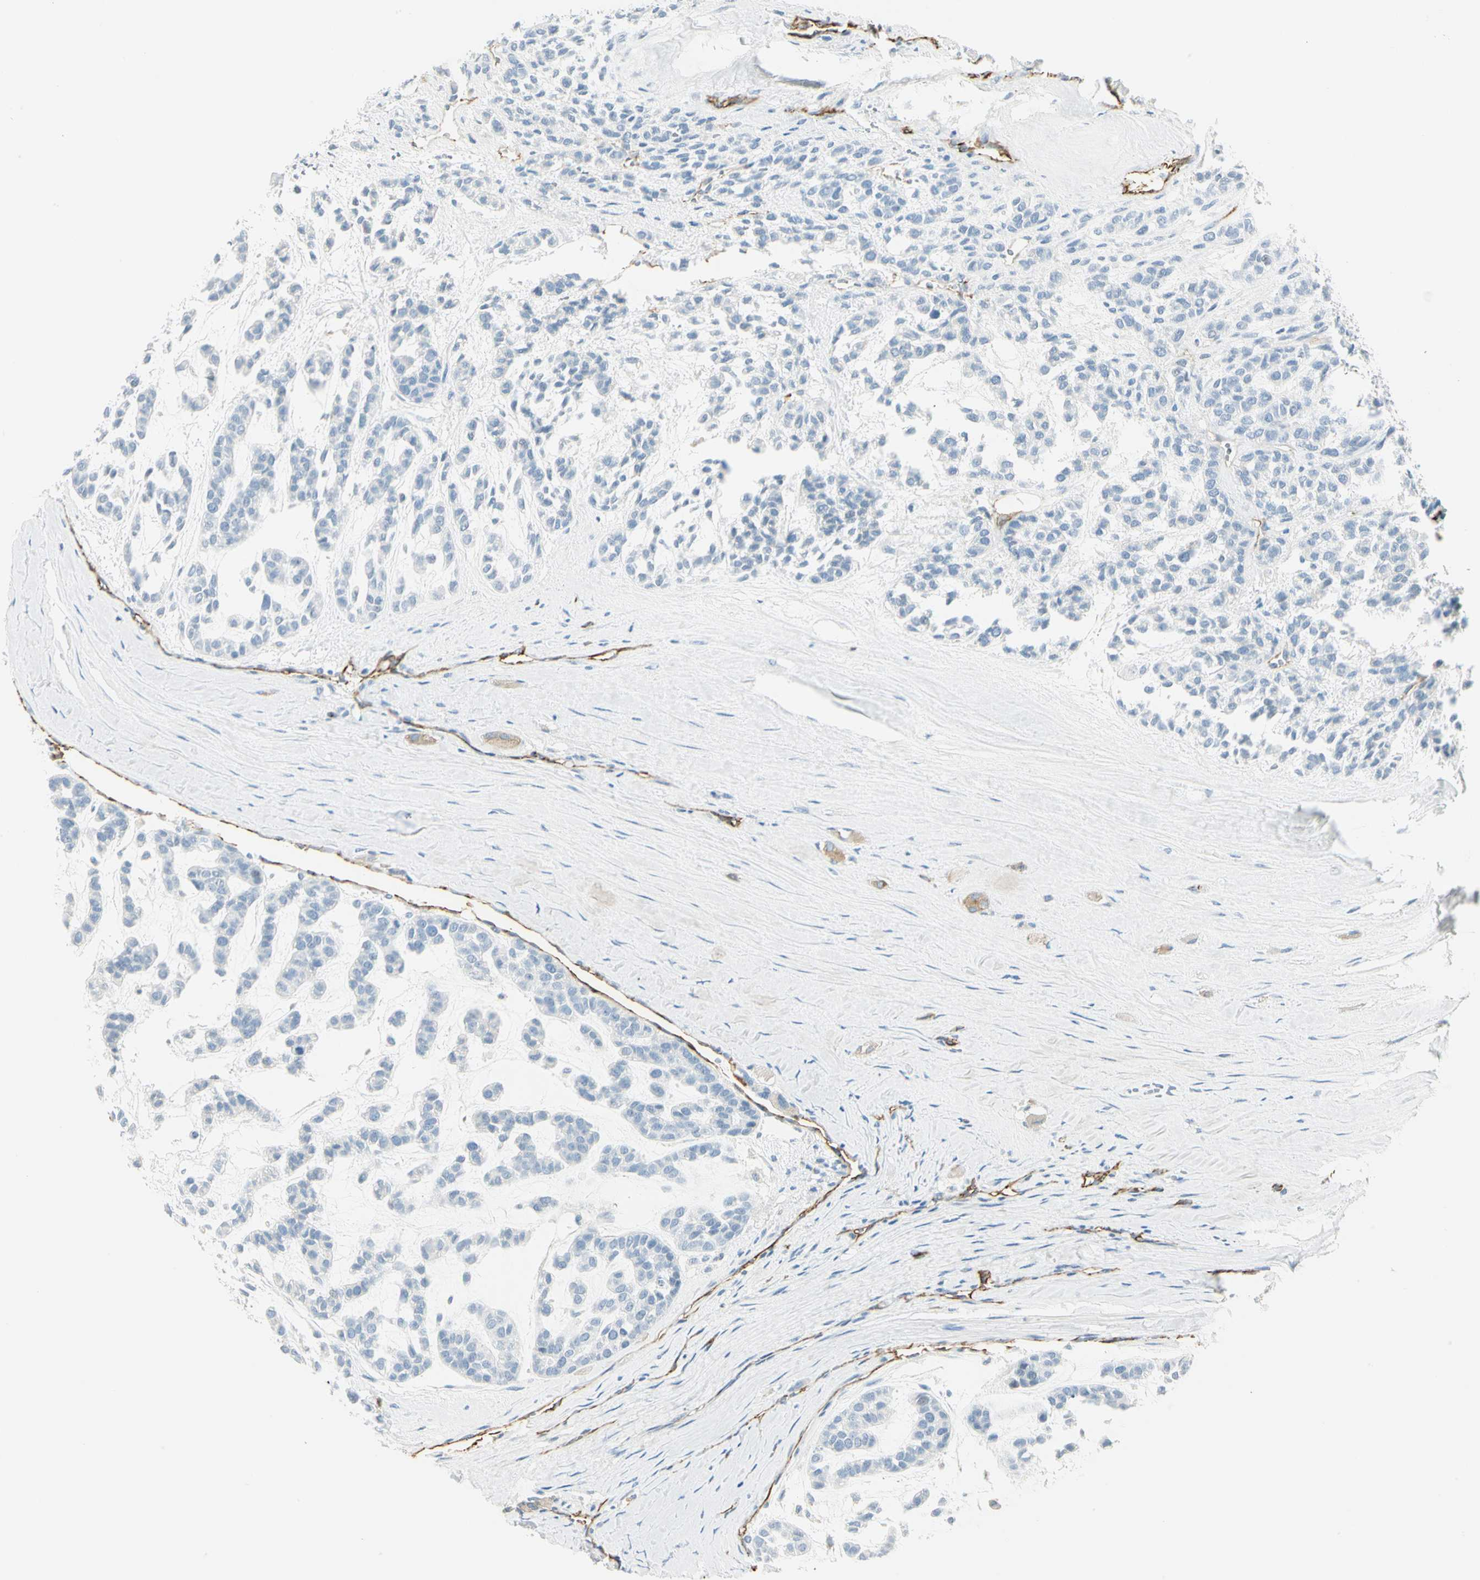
{"staining": {"intensity": "weak", "quantity": "<25%", "location": "cytoplasmic/membranous"}, "tissue": "head and neck cancer", "cell_type": "Tumor cells", "image_type": "cancer", "snomed": [{"axis": "morphology", "description": "Adenocarcinoma, NOS"}, {"axis": "morphology", "description": "Adenoma, NOS"}, {"axis": "topography", "description": "Head-Neck"}], "caption": "The IHC micrograph has no significant staining in tumor cells of adenoma (head and neck) tissue.", "gene": "VPS9D1", "patient": {"sex": "female", "age": 55}}